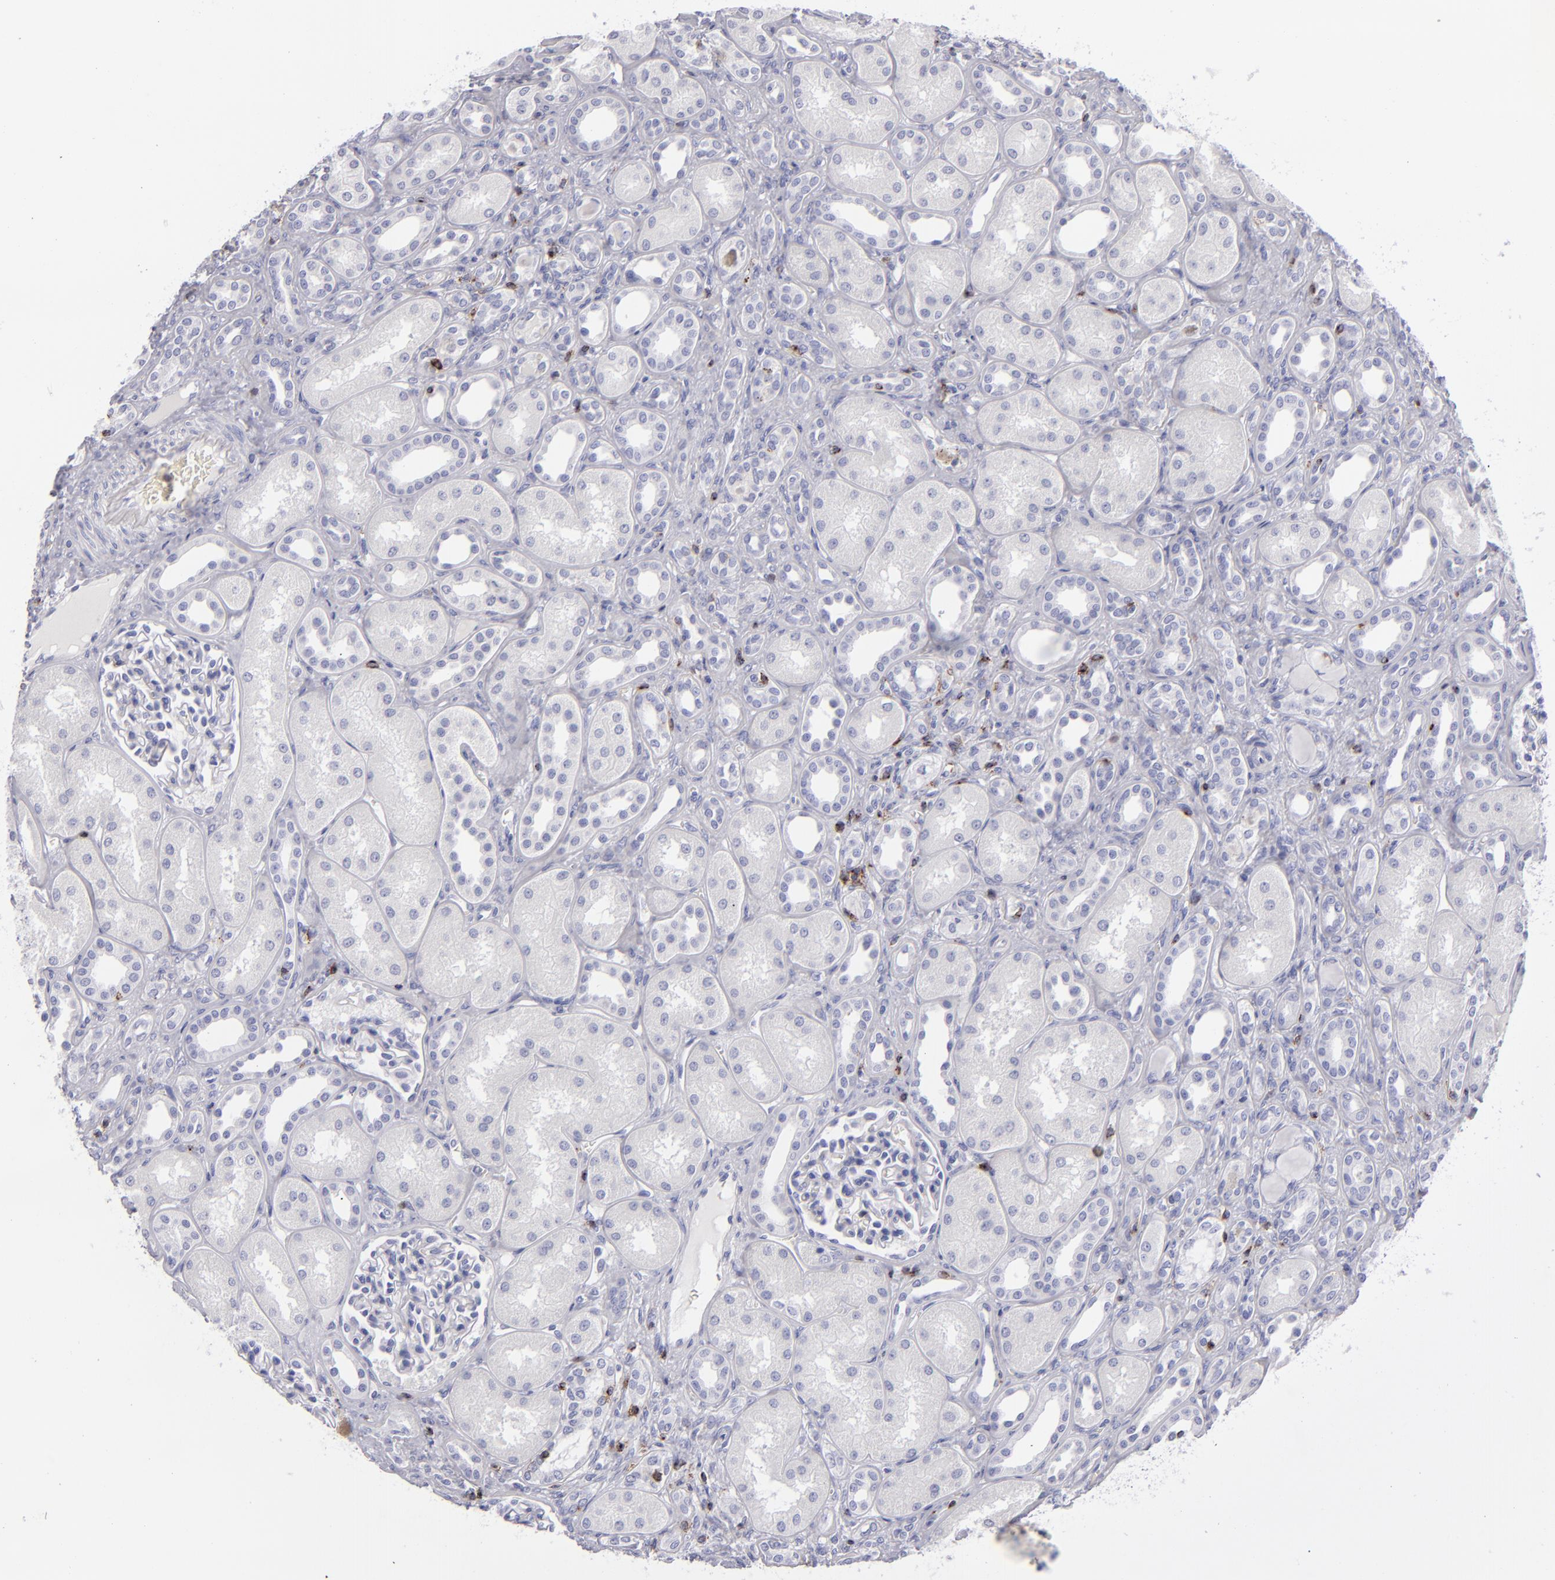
{"staining": {"intensity": "negative", "quantity": "none", "location": "none"}, "tissue": "kidney", "cell_type": "Cells in glomeruli", "image_type": "normal", "snomed": [{"axis": "morphology", "description": "Normal tissue, NOS"}, {"axis": "topography", "description": "Kidney"}], "caption": "This image is of unremarkable kidney stained with immunohistochemistry to label a protein in brown with the nuclei are counter-stained blue. There is no expression in cells in glomeruli.", "gene": "CD2", "patient": {"sex": "male", "age": 7}}